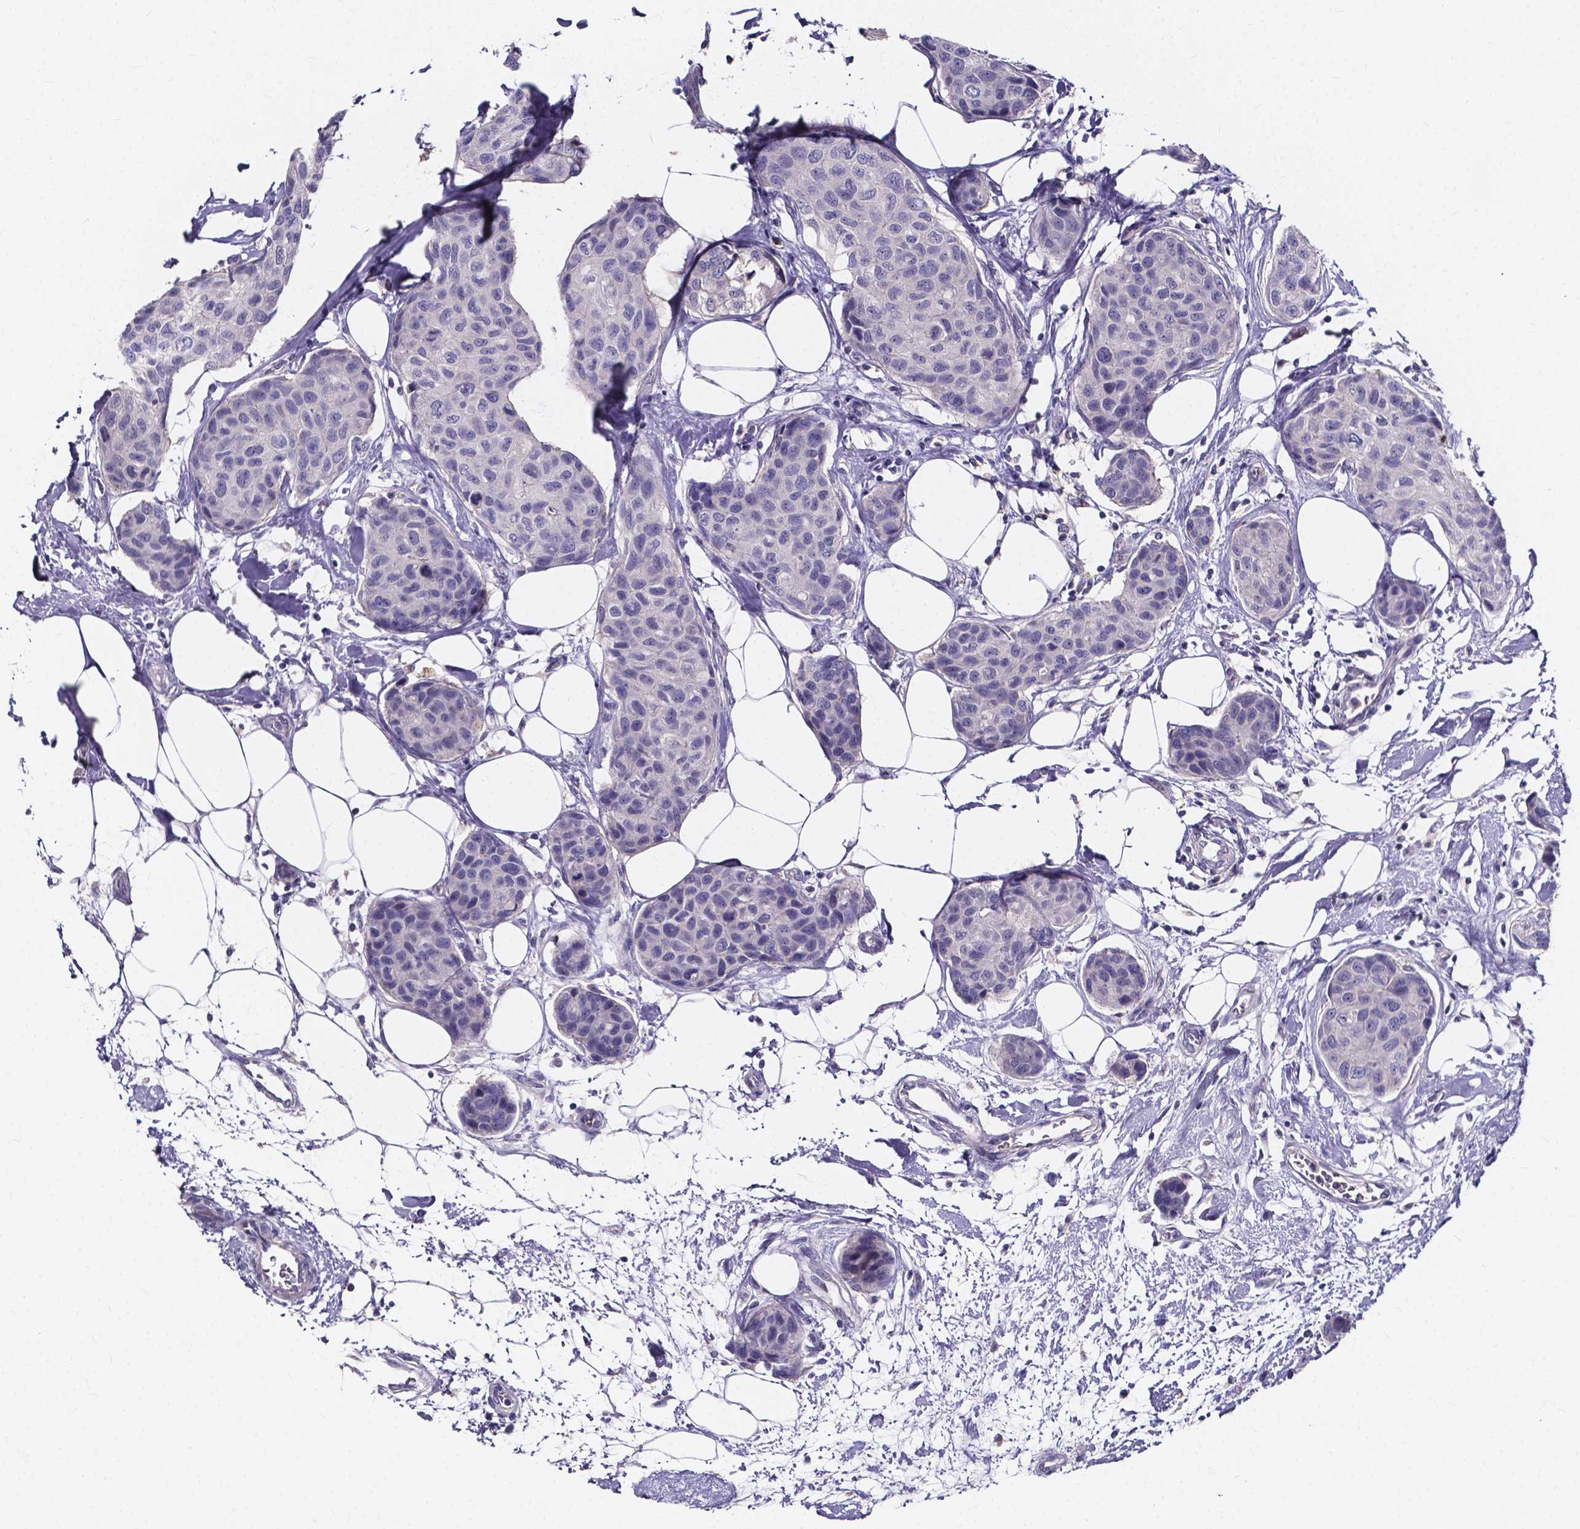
{"staining": {"intensity": "negative", "quantity": "none", "location": "none"}, "tissue": "breast cancer", "cell_type": "Tumor cells", "image_type": "cancer", "snomed": [{"axis": "morphology", "description": "Duct carcinoma"}, {"axis": "topography", "description": "Breast"}], "caption": "This is an immunohistochemistry histopathology image of human breast intraductal carcinoma. There is no positivity in tumor cells.", "gene": "SPOCD1", "patient": {"sex": "female", "age": 80}}